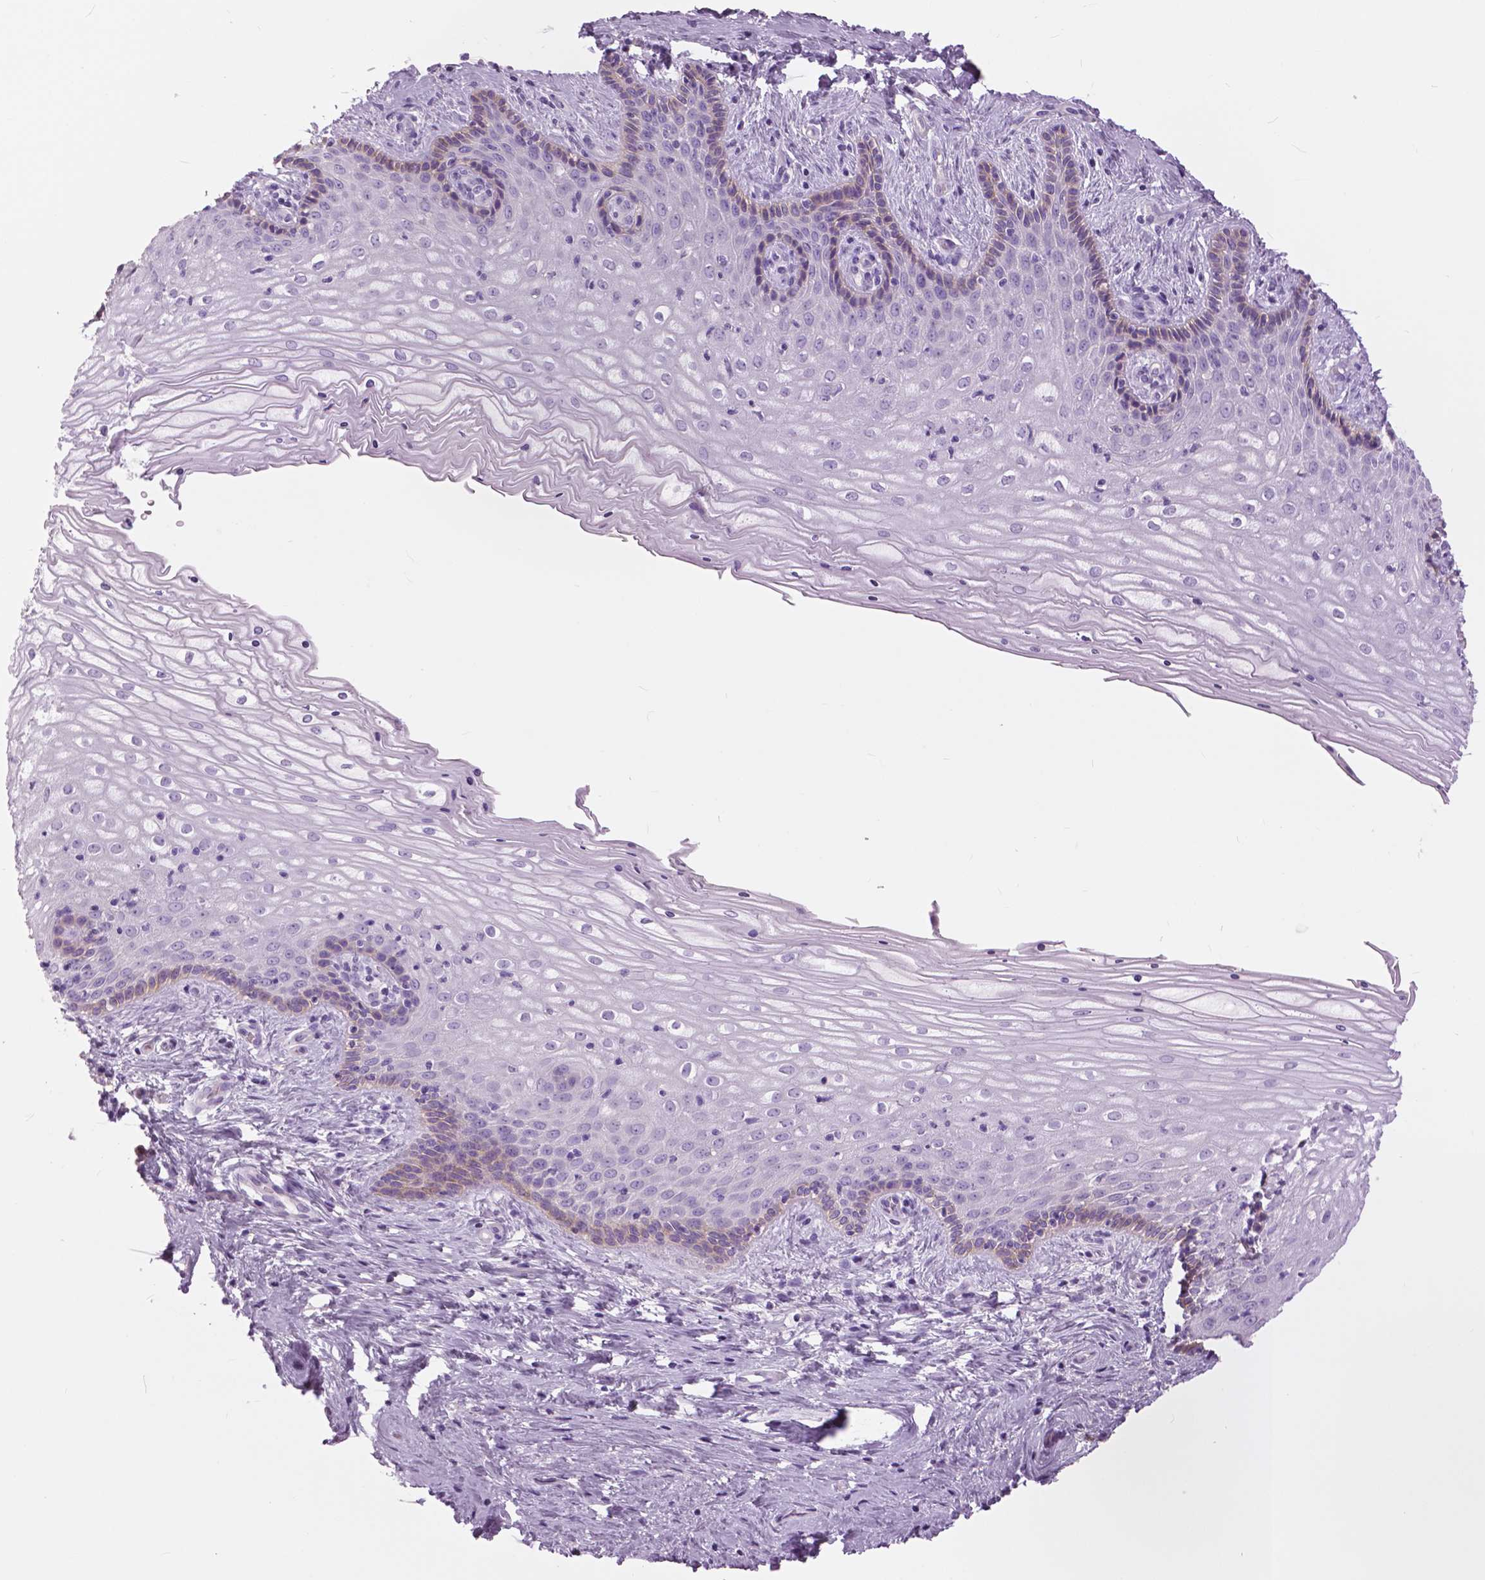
{"staining": {"intensity": "negative", "quantity": "none", "location": "none"}, "tissue": "vagina", "cell_type": "Squamous epithelial cells", "image_type": "normal", "snomed": [{"axis": "morphology", "description": "Normal tissue, NOS"}, {"axis": "topography", "description": "Vagina"}], "caption": "Squamous epithelial cells are negative for protein expression in benign human vagina.", "gene": "SERPINI1", "patient": {"sex": "female", "age": 45}}